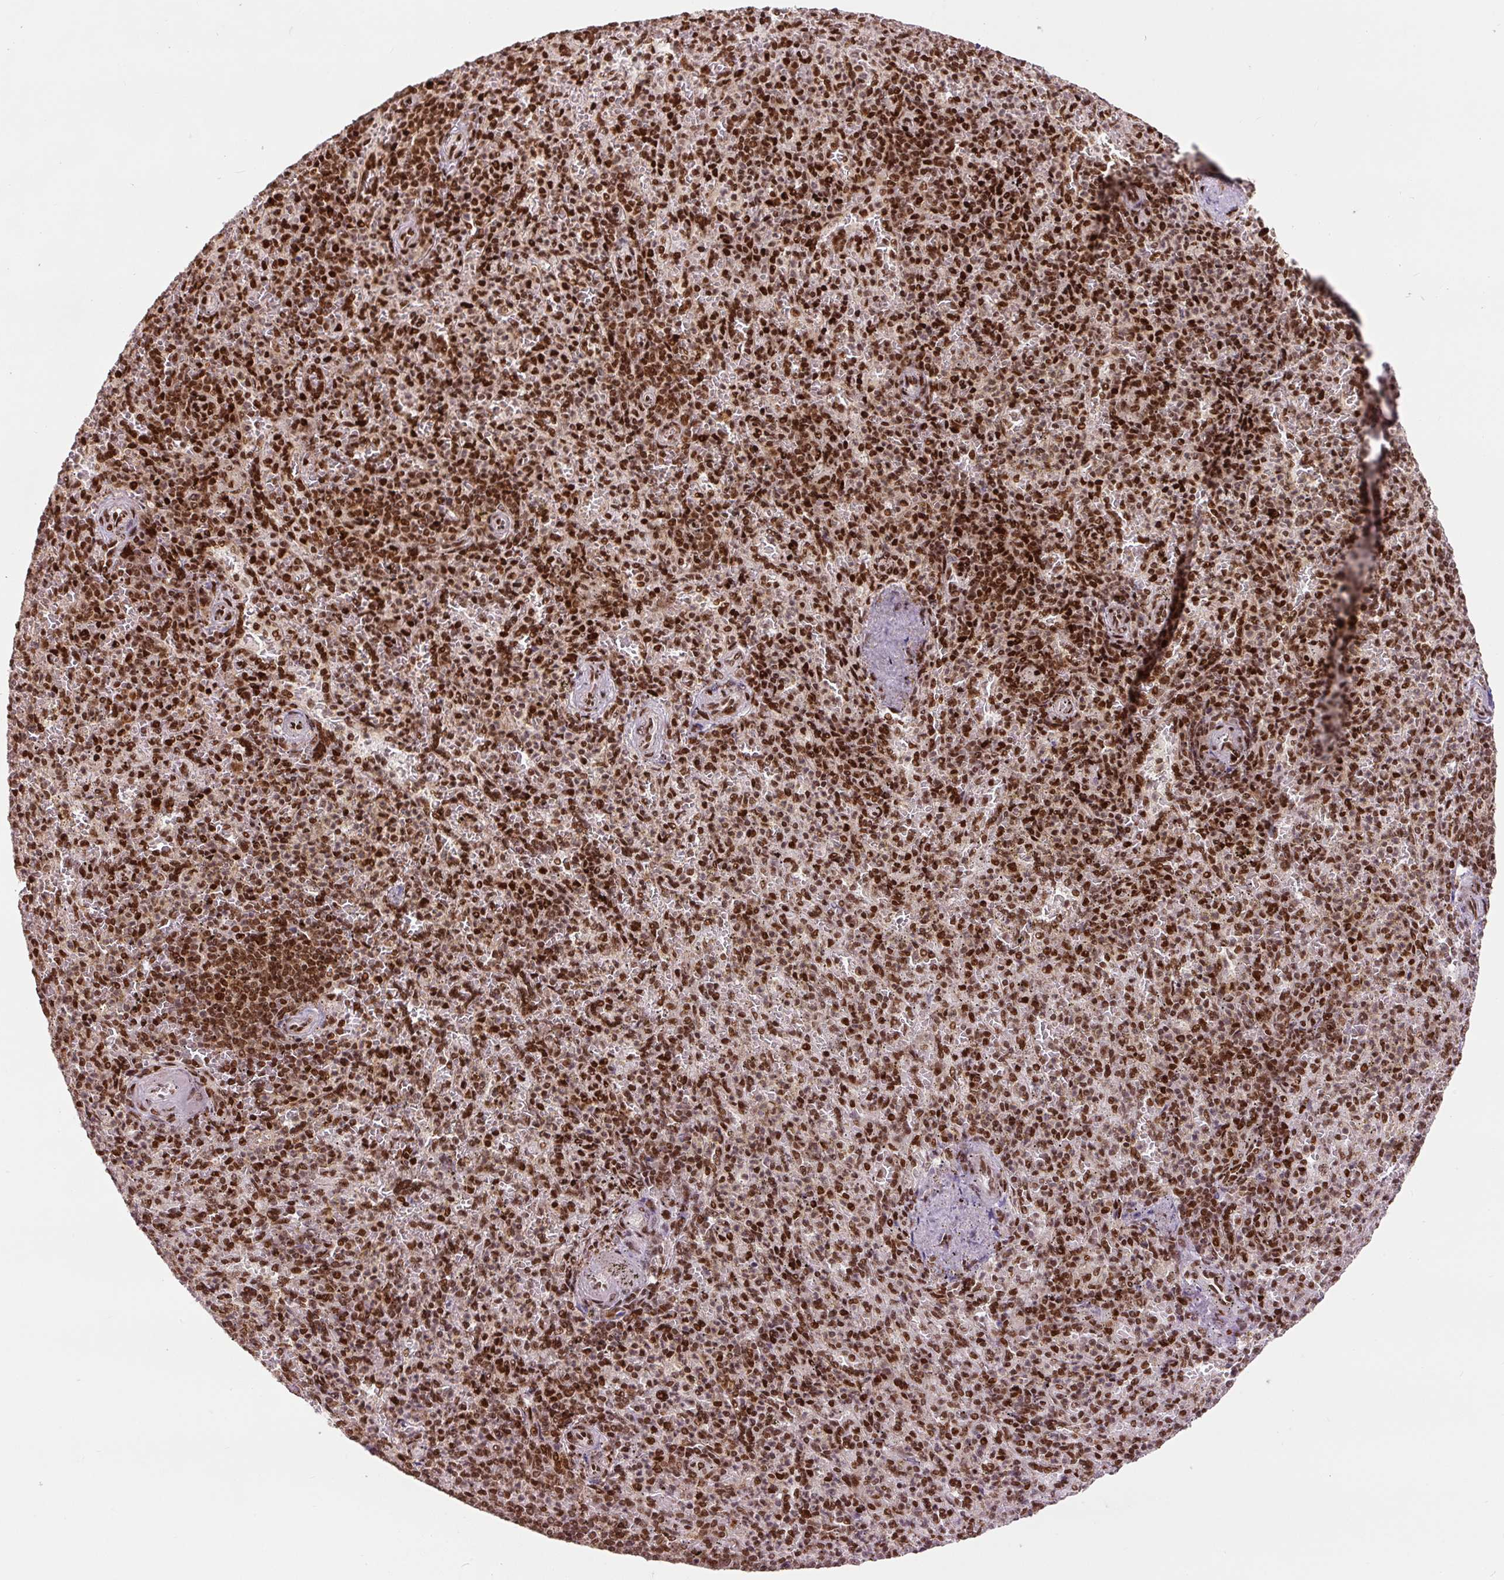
{"staining": {"intensity": "strong", "quantity": ">75%", "location": "nuclear"}, "tissue": "spleen", "cell_type": "Cells in red pulp", "image_type": "normal", "snomed": [{"axis": "morphology", "description": "Normal tissue, NOS"}, {"axis": "topography", "description": "Spleen"}], "caption": "IHC of benign spleen demonstrates high levels of strong nuclear positivity in about >75% of cells in red pulp.", "gene": "FUS", "patient": {"sex": "female", "age": 74}}